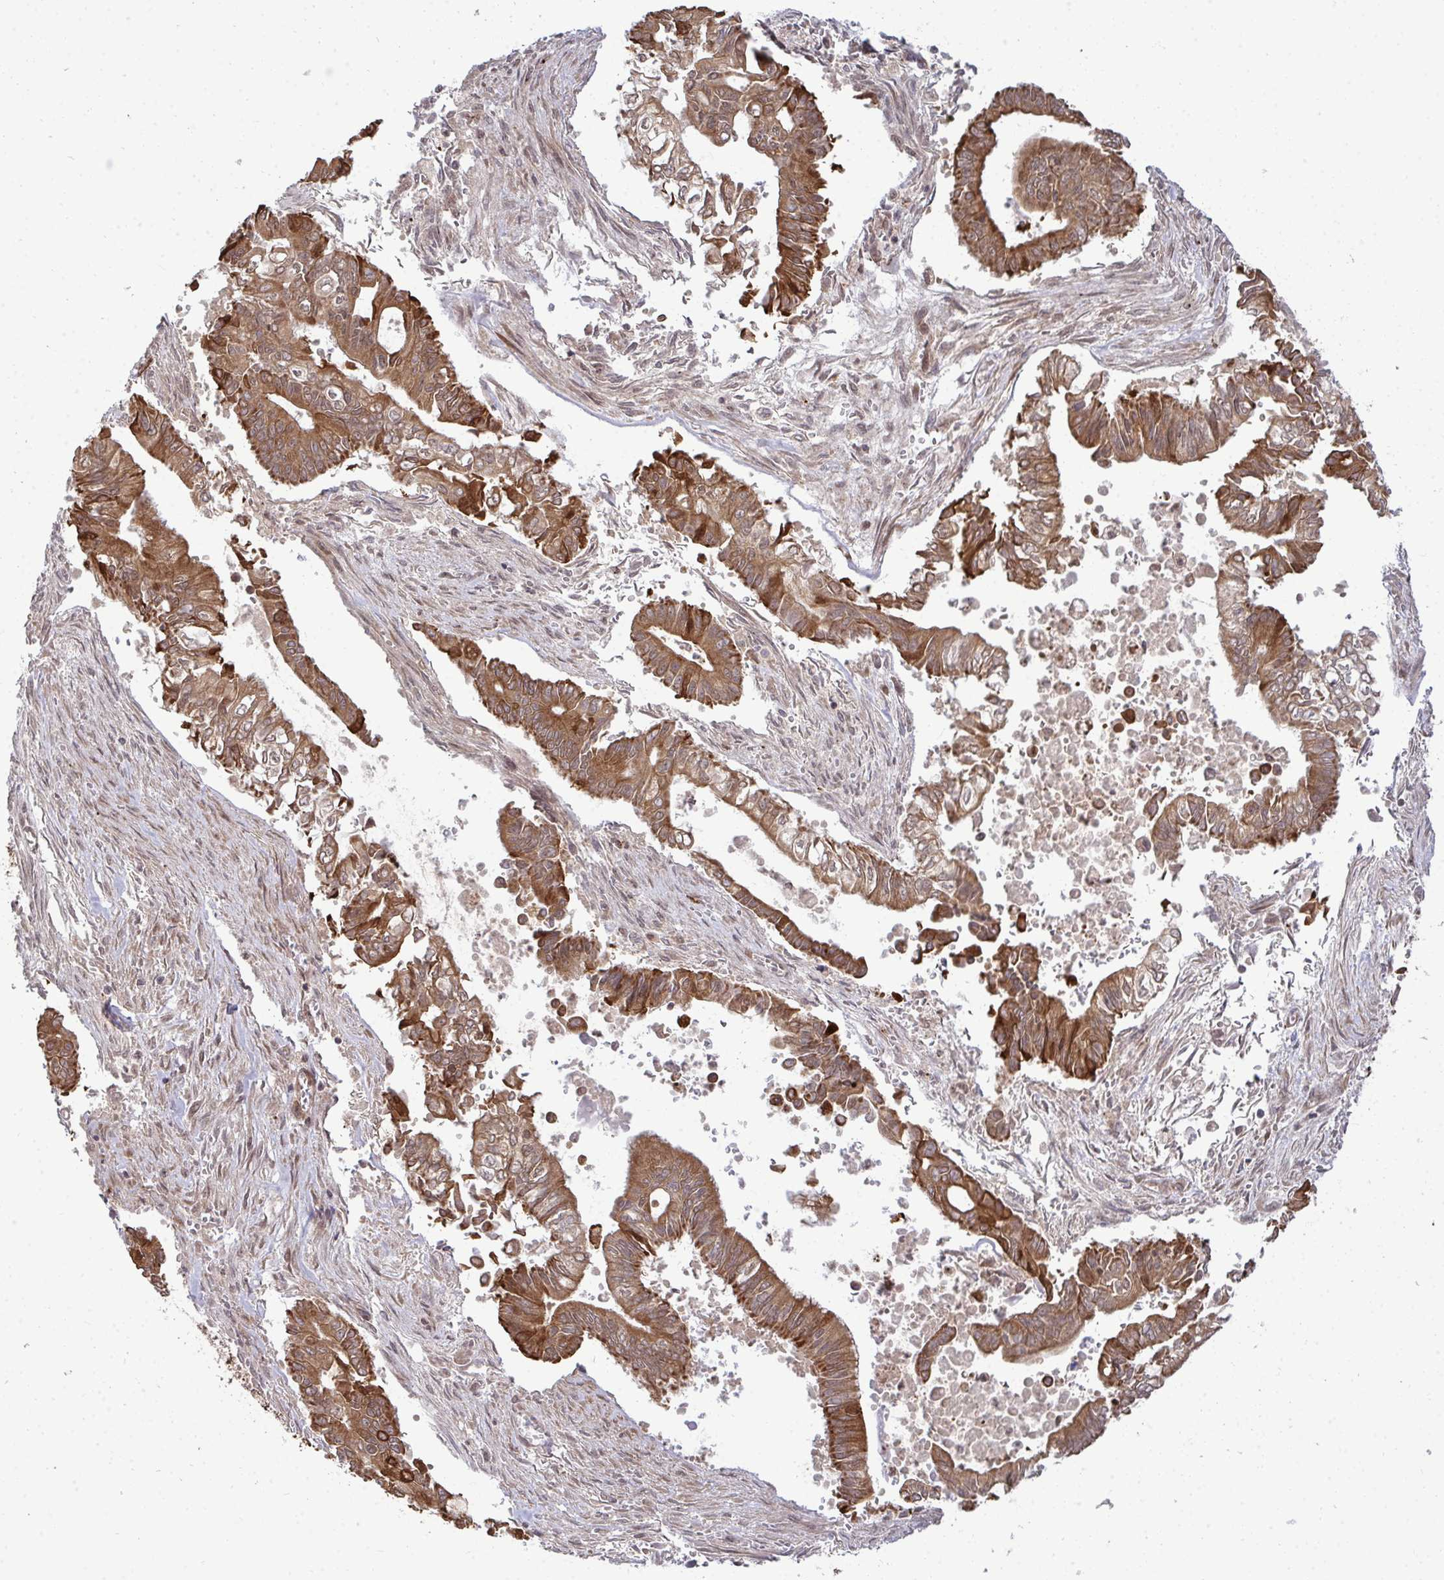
{"staining": {"intensity": "moderate", "quantity": ">75%", "location": "cytoplasmic/membranous"}, "tissue": "pancreatic cancer", "cell_type": "Tumor cells", "image_type": "cancer", "snomed": [{"axis": "morphology", "description": "Adenocarcinoma, NOS"}, {"axis": "topography", "description": "Pancreas"}], "caption": "Protein expression analysis of human pancreatic cancer (adenocarcinoma) reveals moderate cytoplasmic/membranous expression in about >75% of tumor cells. Nuclei are stained in blue.", "gene": "TRIM44", "patient": {"sex": "male", "age": 68}}